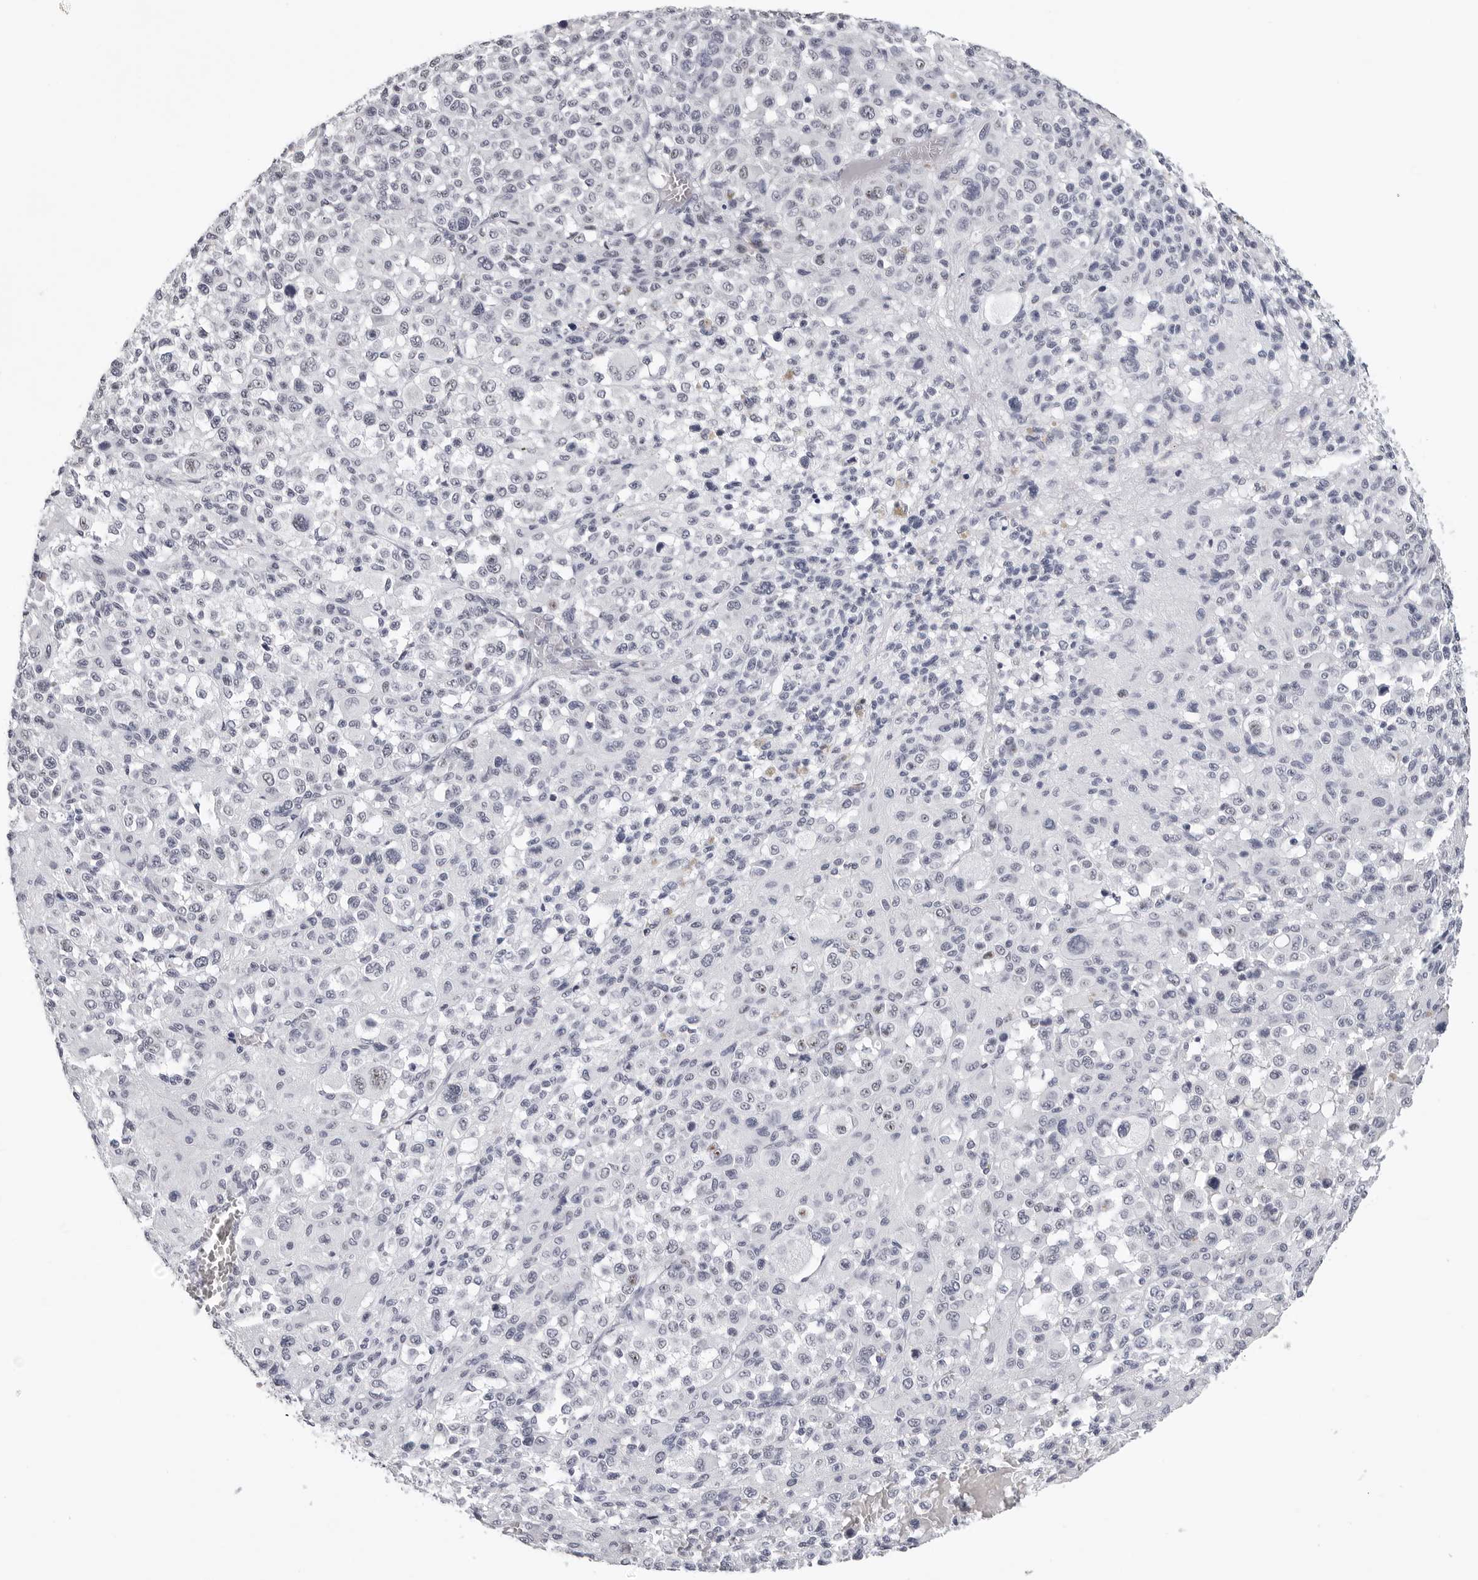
{"staining": {"intensity": "negative", "quantity": "none", "location": "none"}, "tissue": "melanoma", "cell_type": "Tumor cells", "image_type": "cancer", "snomed": [{"axis": "morphology", "description": "Malignant melanoma, Metastatic site"}, {"axis": "topography", "description": "Skin"}], "caption": "Photomicrograph shows no significant protein expression in tumor cells of melanoma. (DAB (3,3'-diaminobenzidine) IHC with hematoxylin counter stain).", "gene": "GNL2", "patient": {"sex": "female", "age": 74}}